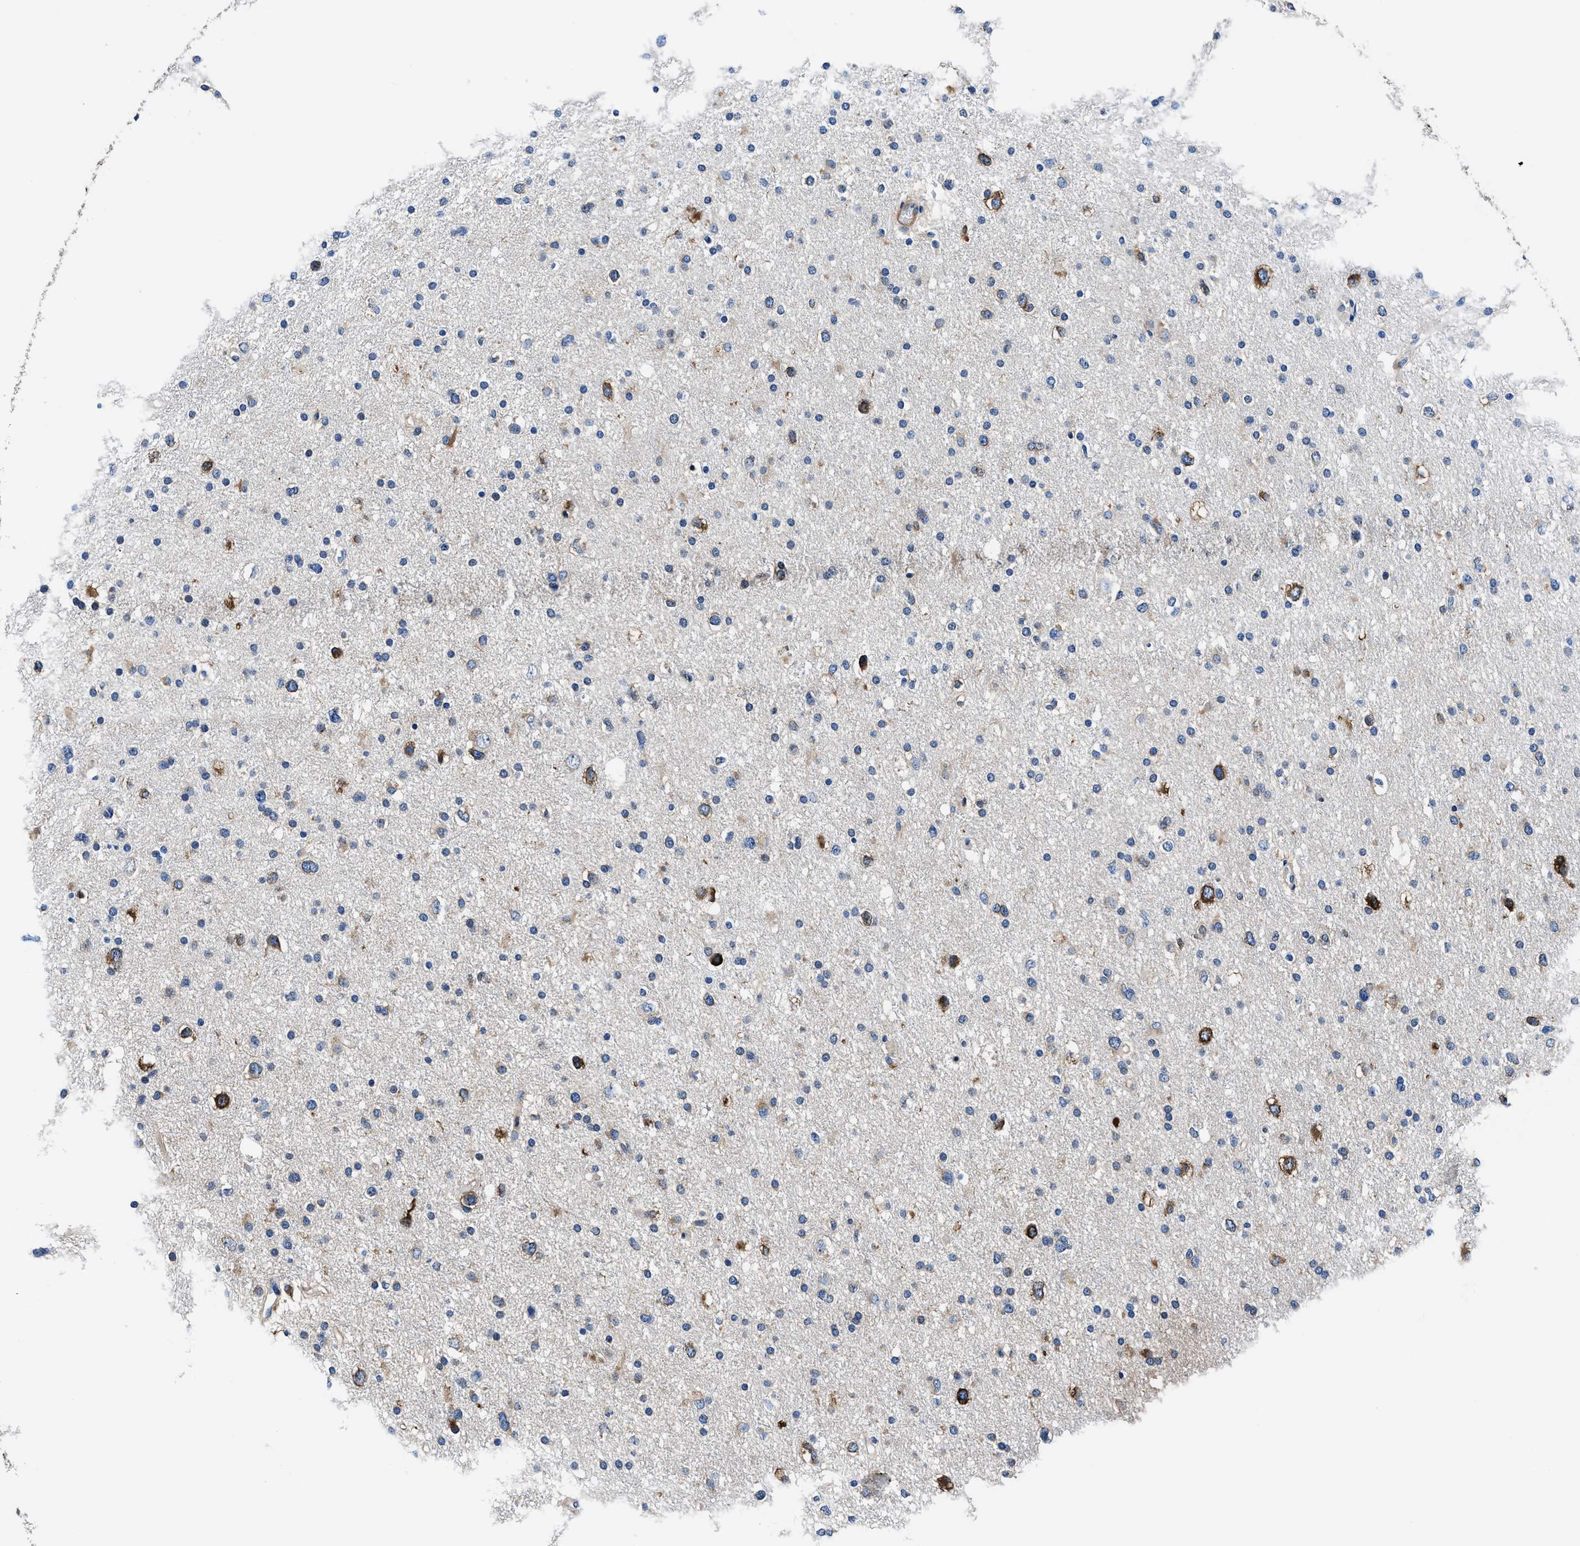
{"staining": {"intensity": "negative", "quantity": "none", "location": "none"}, "tissue": "glioma", "cell_type": "Tumor cells", "image_type": "cancer", "snomed": [{"axis": "morphology", "description": "Glioma, malignant, Low grade"}, {"axis": "topography", "description": "Brain"}], "caption": "High power microscopy histopathology image of an immunohistochemistry (IHC) histopathology image of glioma, revealing no significant expression in tumor cells.", "gene": "NEU1", "patient": {"sex": "female", "age": 37}}